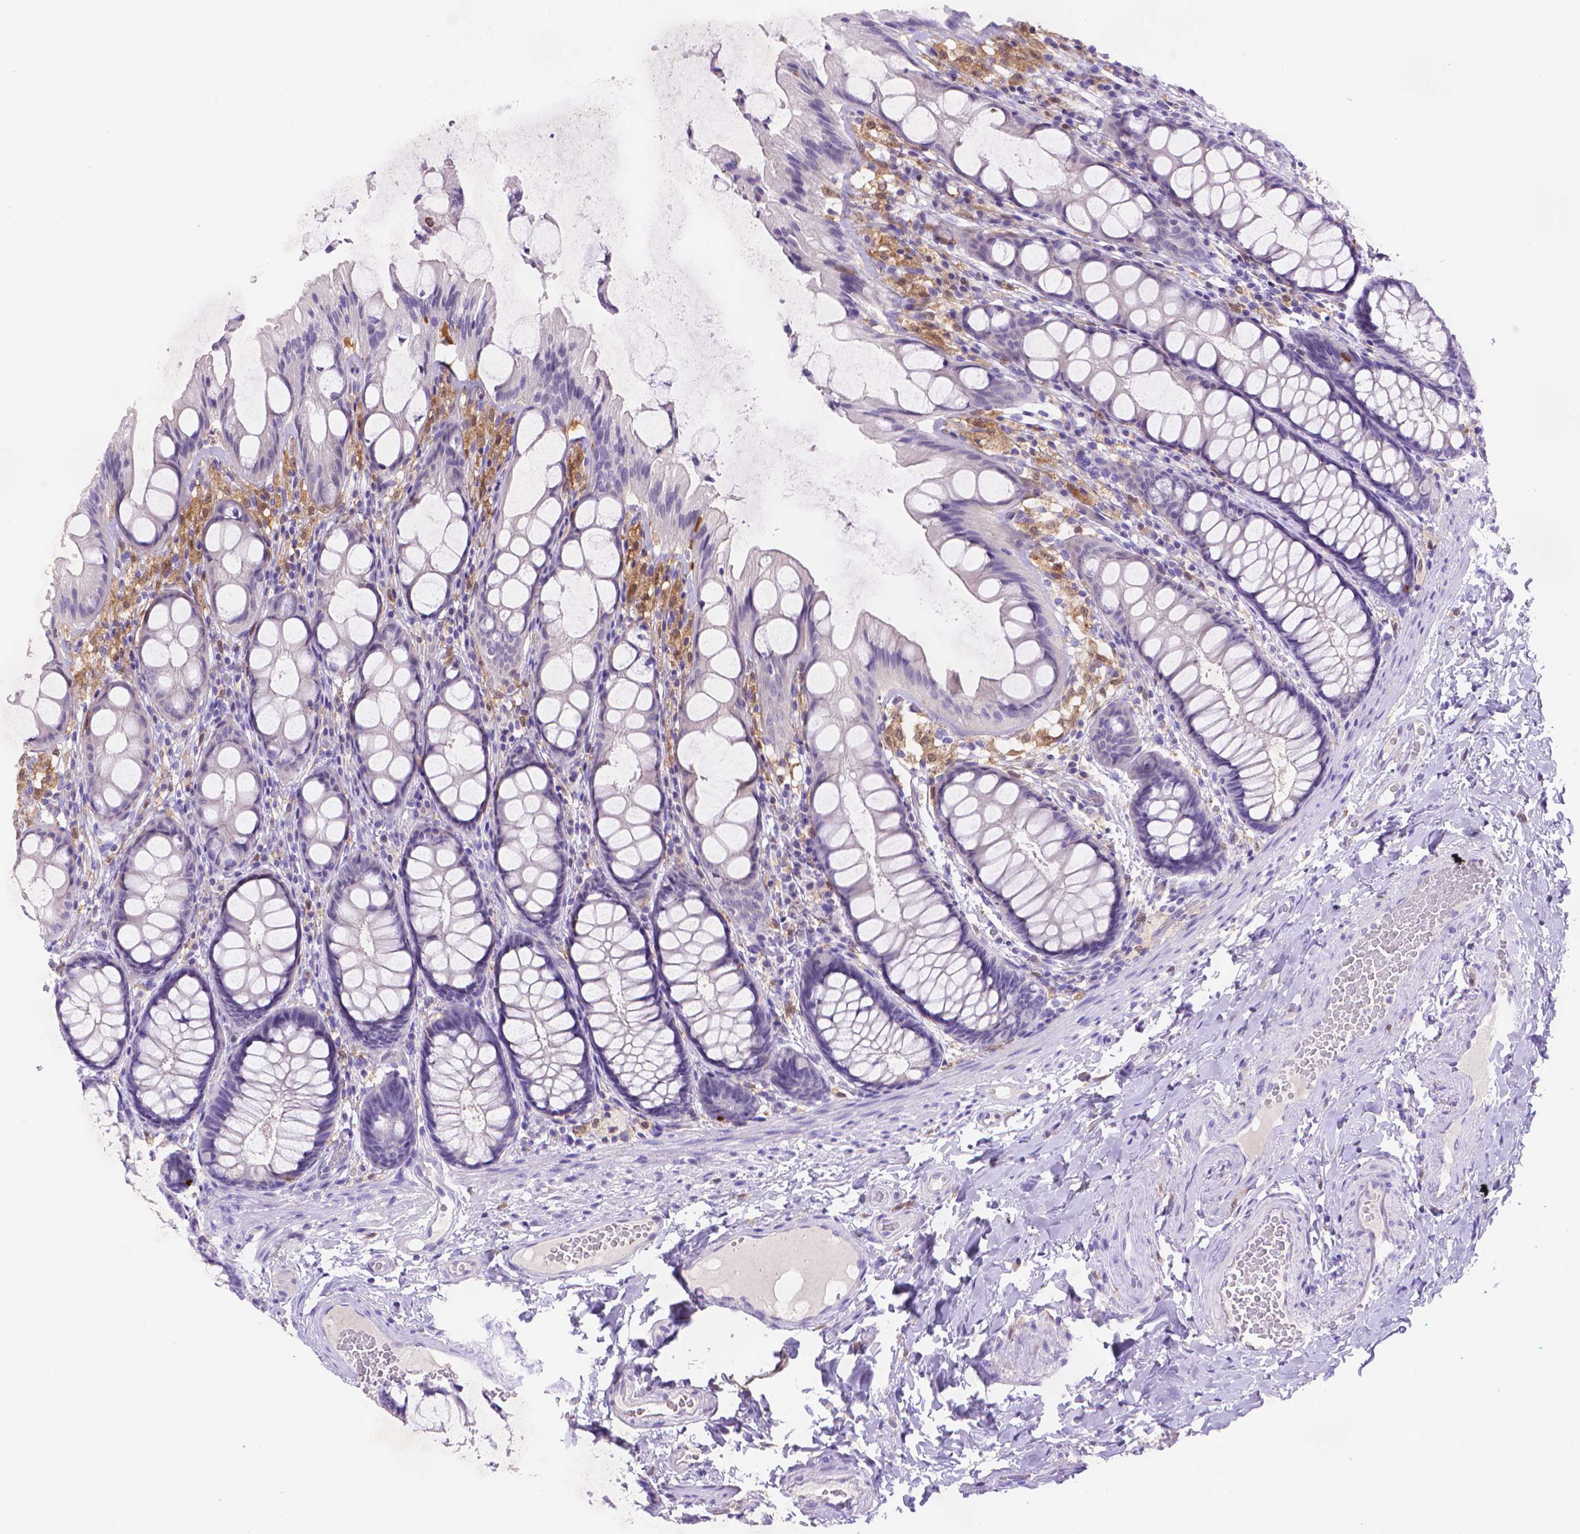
{"staining": {"intensity": "negative", "quantity": "none", "location": "none"}, "tissue": "colon", "cell_type": "Endothelial cells", "image_type": "normal", "snomed": [{"axis": "morphology", "description": "Normal tissue, NOS"}, {"axis": "topography", "description": "Colon"}], "caption": "Protein analysis of unremarkable colon displays no significant expression in endothelial cells.", "gene": "FGD2", "patient": {"sex": "male", "age": 47}}